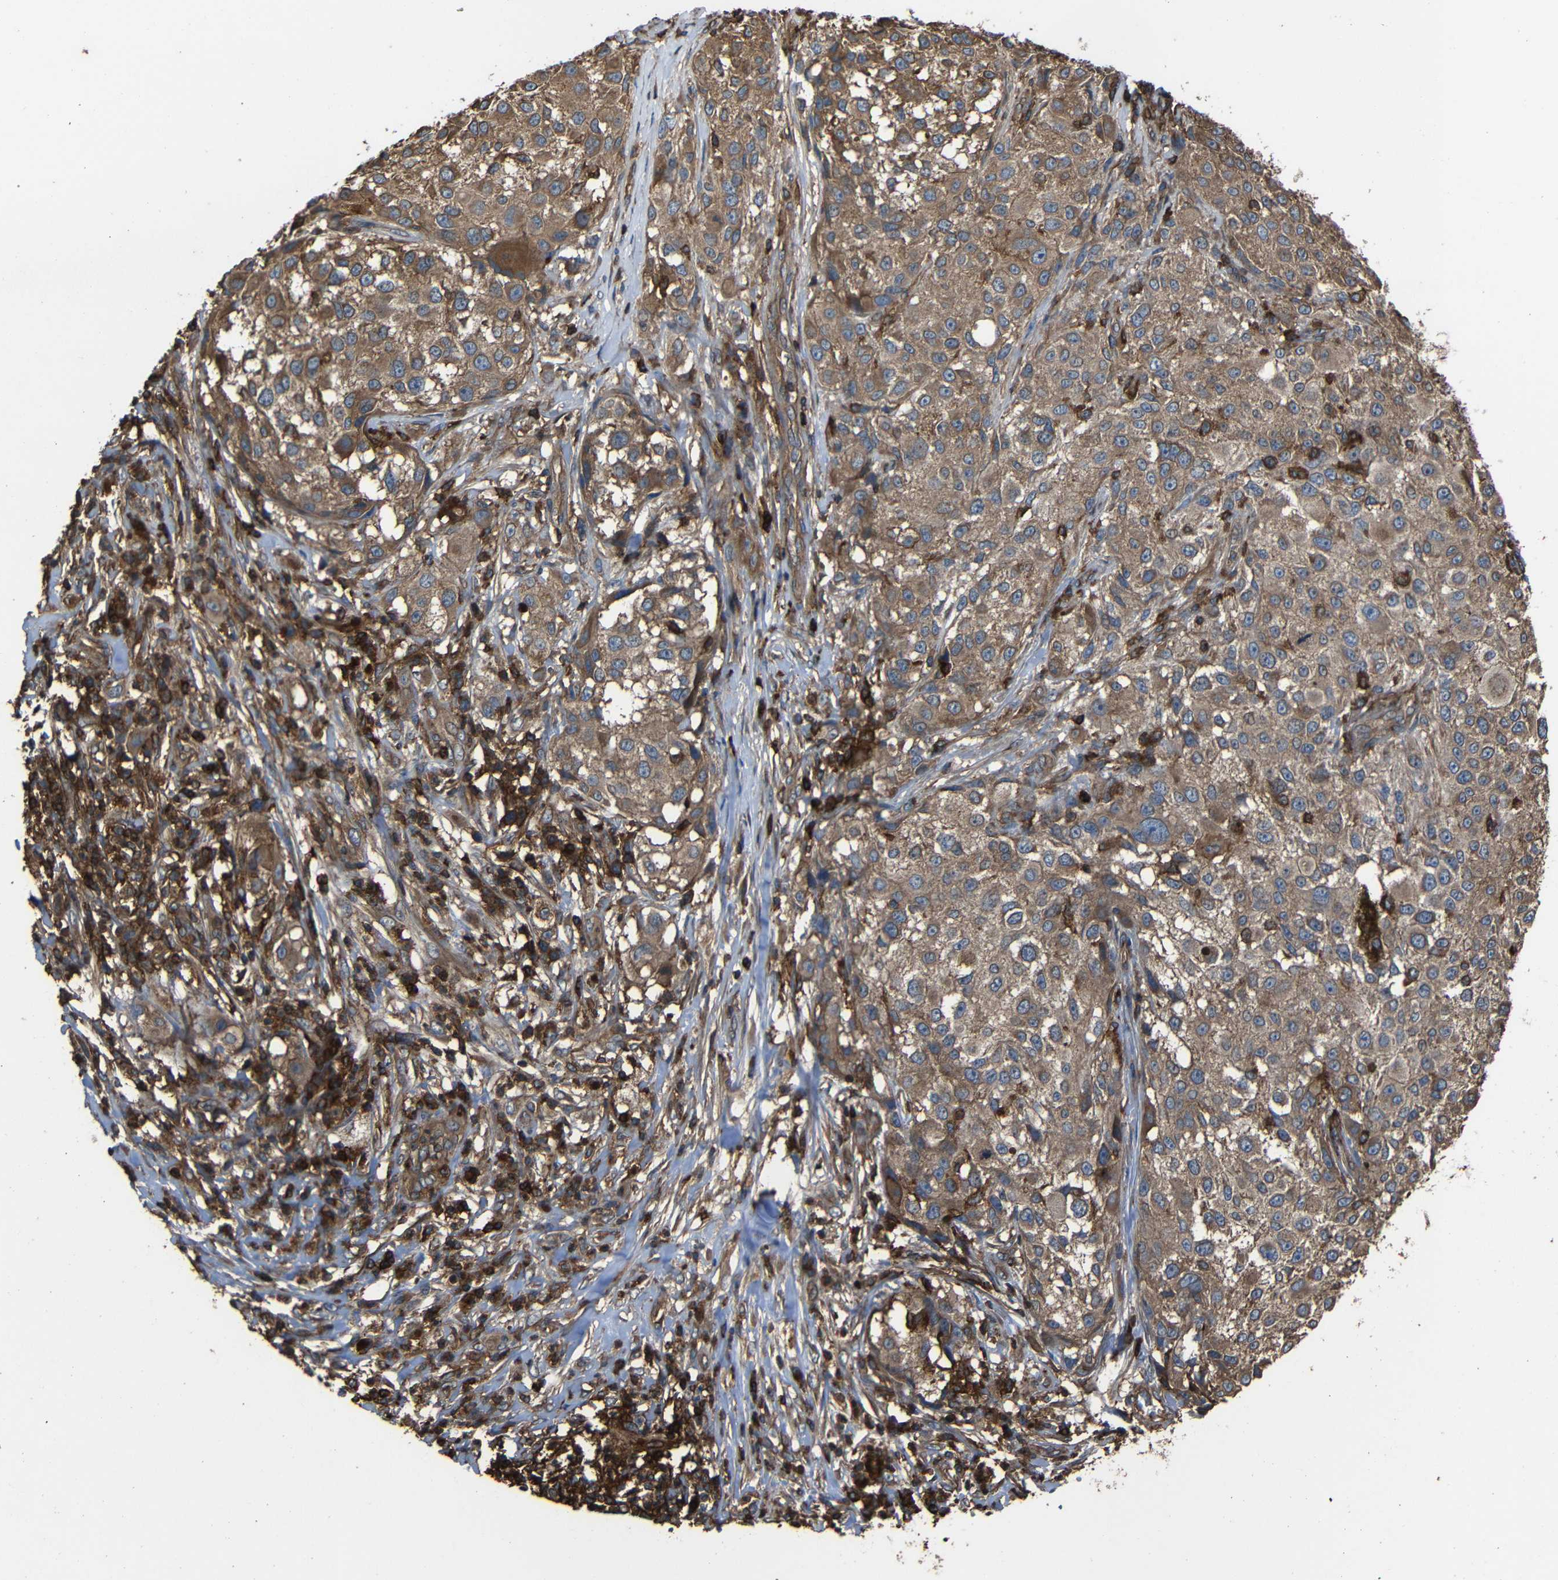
{"staining": {"intensity": "moderate", "quantity": ">75%", "location": "cytoplasmic/membranous"}, "tissue": "melanoma", "cell_type": "Tumor cells", "image_type": "cancer", "snomed": [{"axis": "morphology", "description": "Necrosis, NOS"}, {"axis": "morphology", "description": "Malignant melanoma, NOS"}, {"axis": "topography", "description": "Skin"}], "caption": "Tumor cells demonstrate moderate cytoplasmic/membranous expression in about >75% of cells in malignant melanoma. (DAB (3,3'-diaminobenzidine) IHC, brown staining for protein, blue staining for nuclei).", "gene": "ADGRE5", "patient": {"sex": "female", "age": 87}}